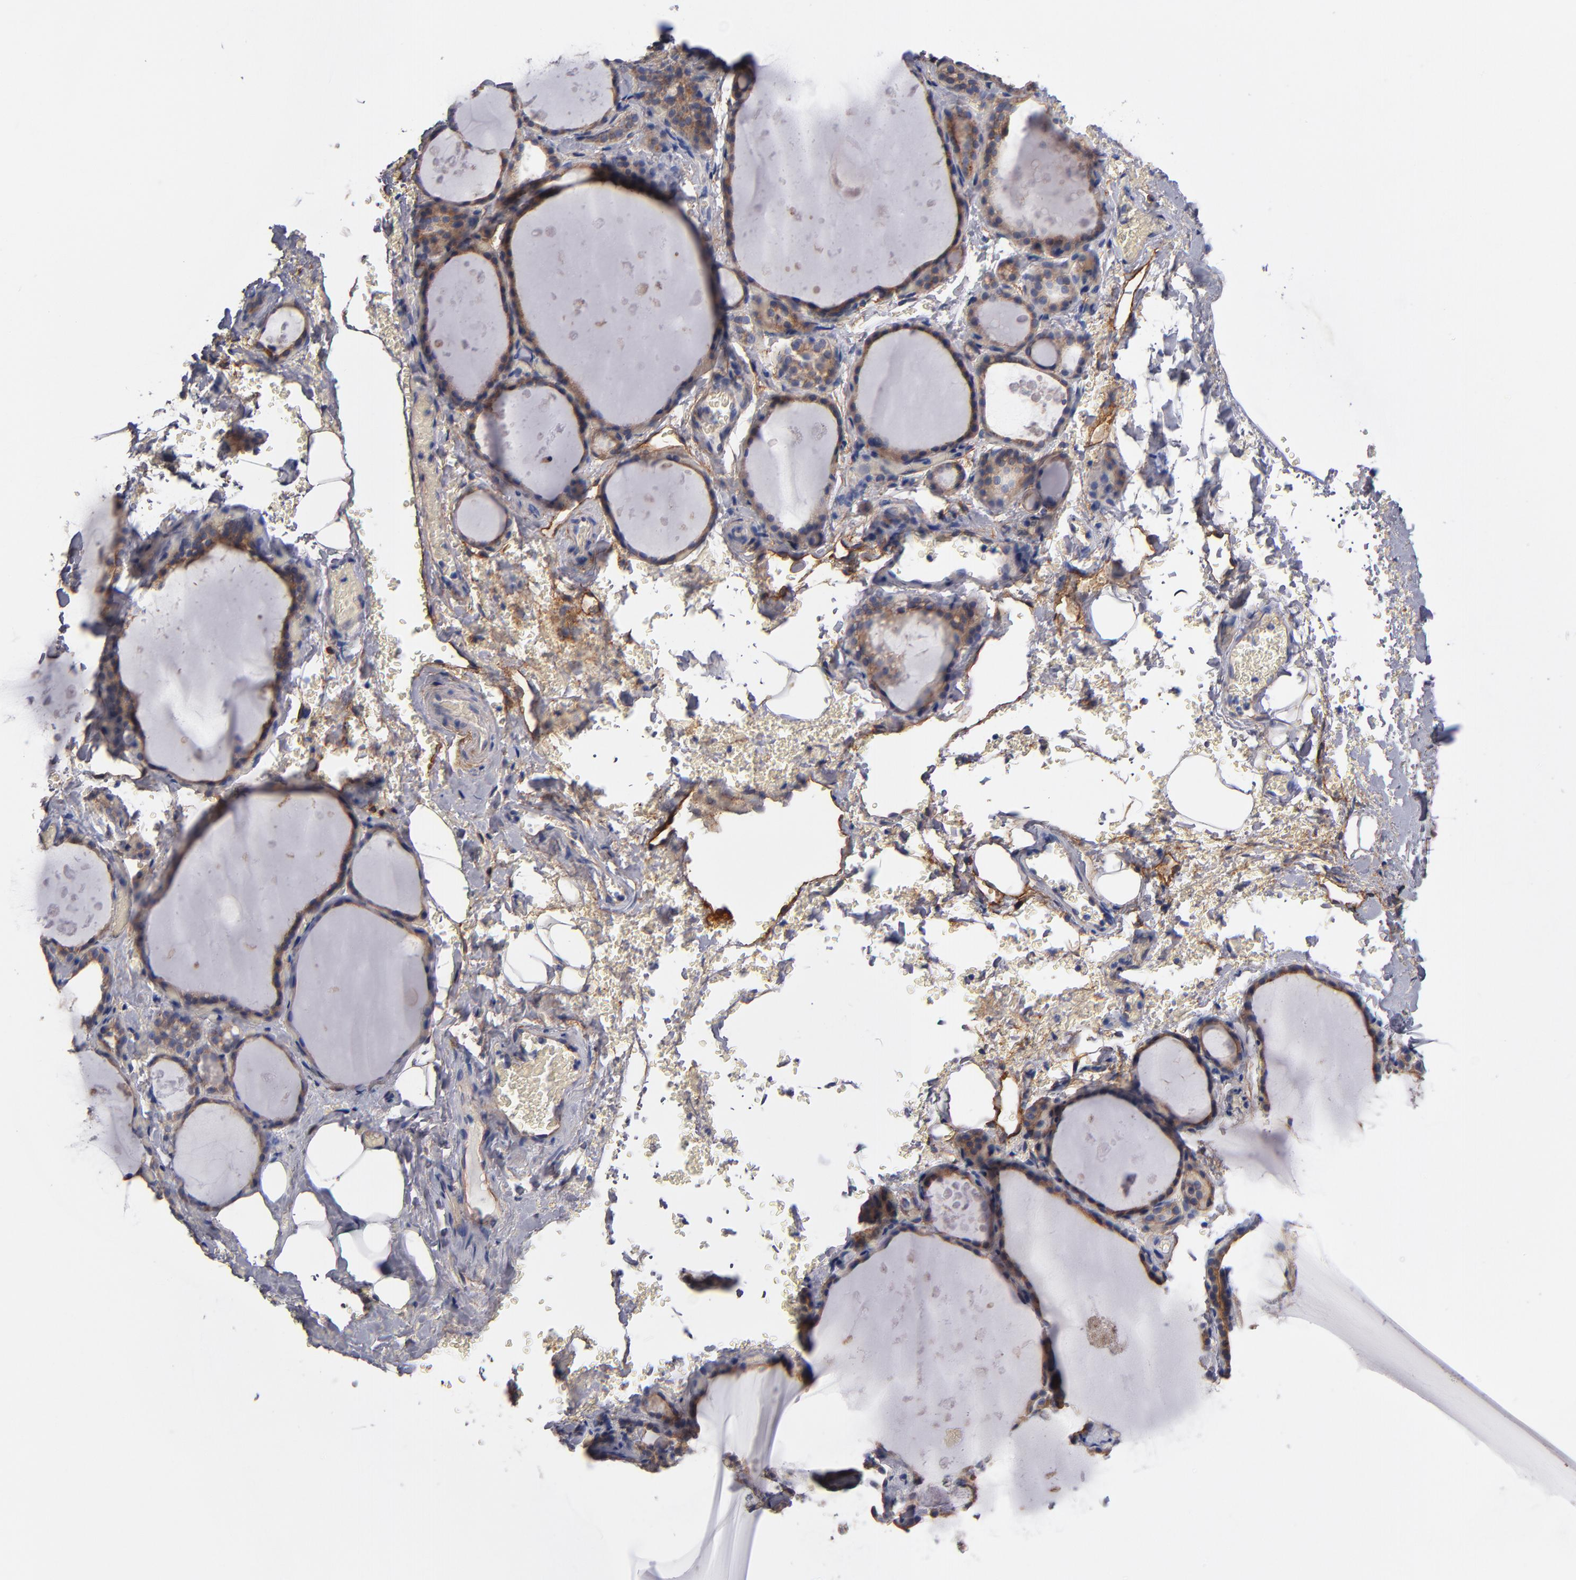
{"staining": {"intensity": "weak", "quantity": ">75%", "location": "cytoplasmic/membranous"}, "tissue": "thyroid gland", "cell_type": "Glandular cells", "image_type": "normal", "snomed": [{"axis": "morphology", "description": "Normal tissue, NOS"}, {"axis": "topography", "description": "Thyroid gland"}], "caption": "IHC (DAB) staining of benign human thyroid gland shows weak cytoplasmic/membranous protein staining in about >75% of glandular cells.", "gene": "PLSCR4", "patient": {"sex": "male", "age": 61}}